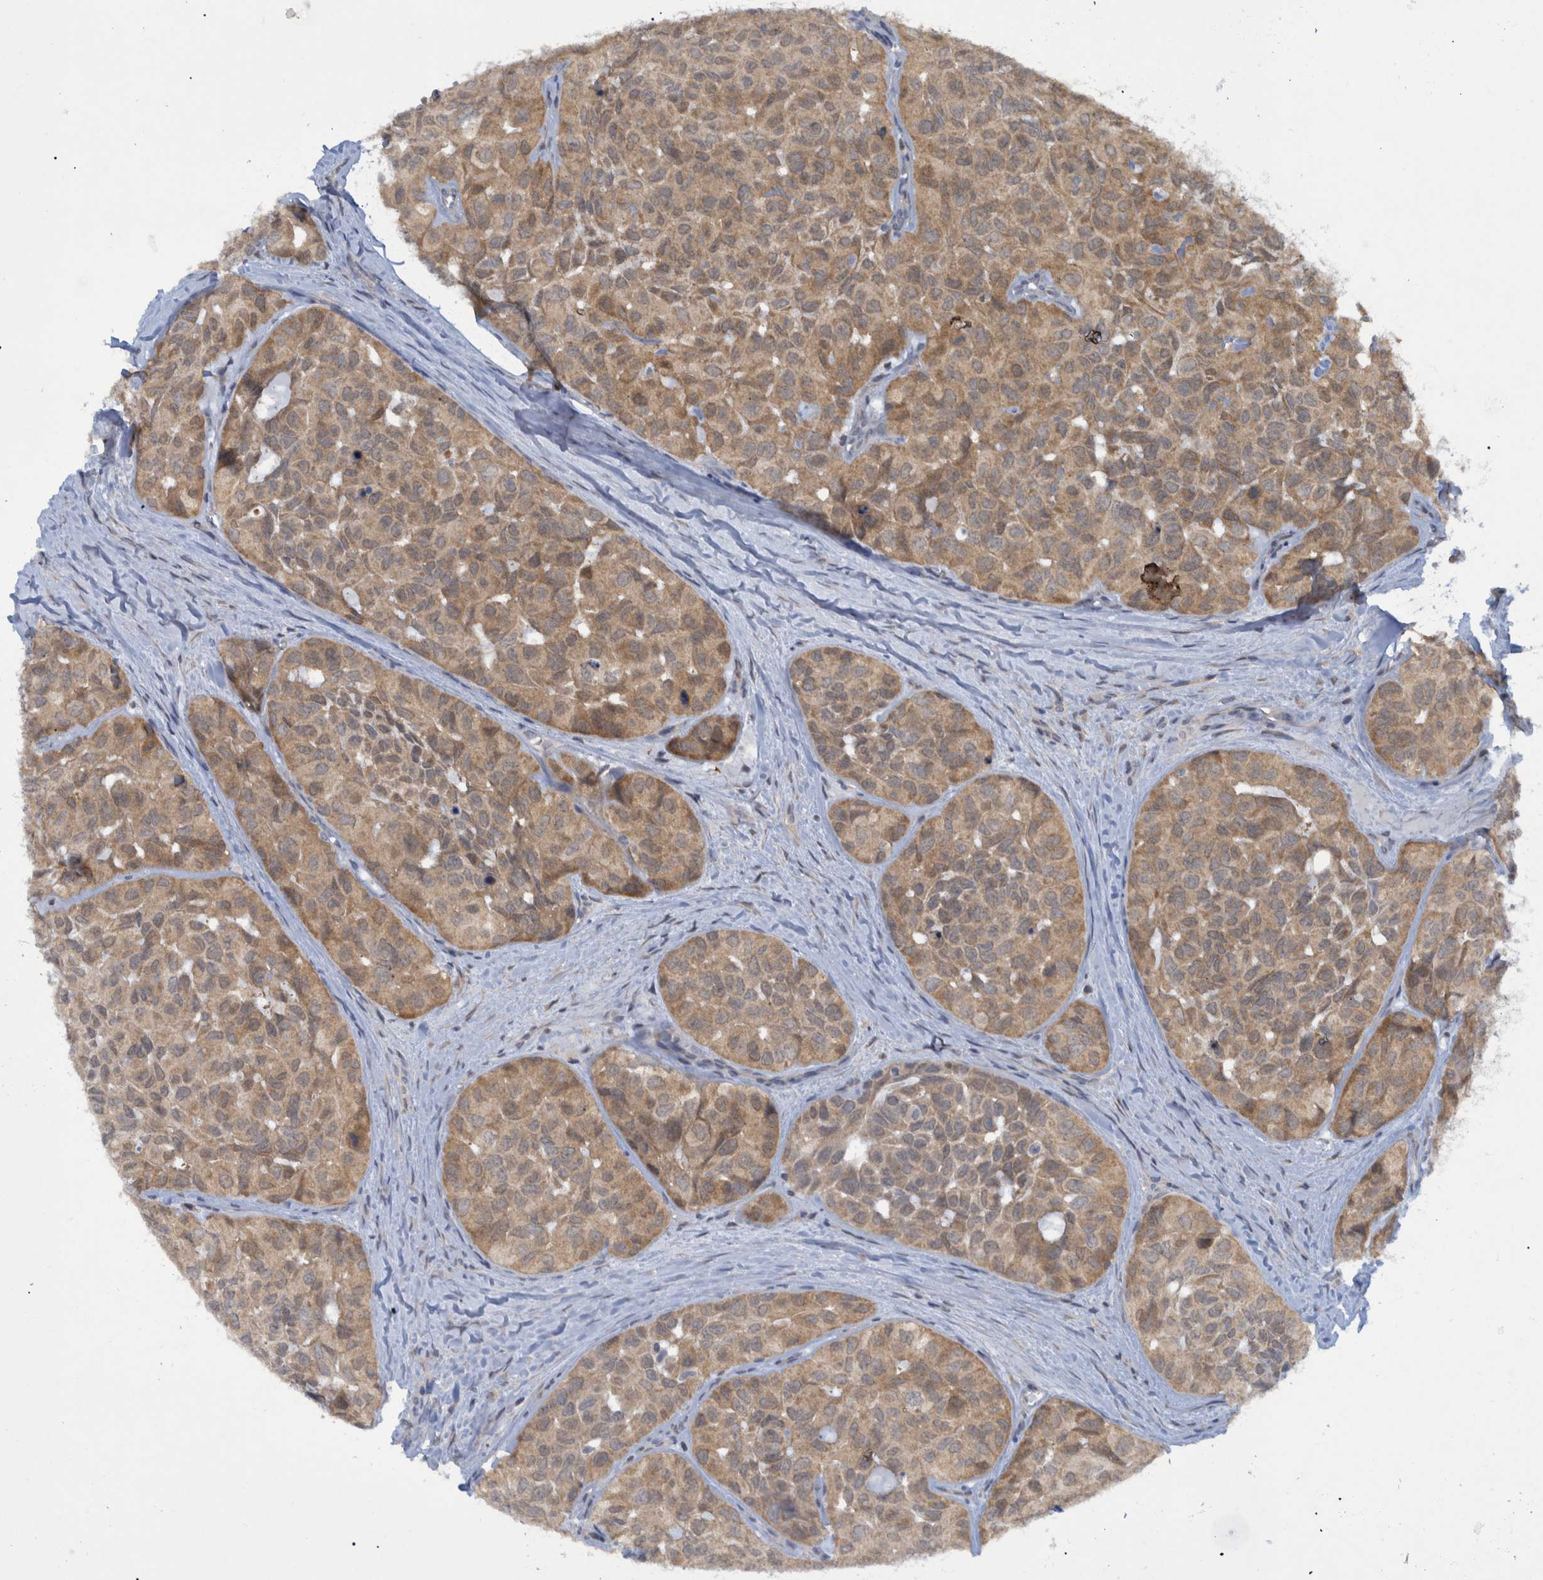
{"staining": {"intensity": "moderate", "quantity": ">75%", "location": "cytoplasmic/membranous"}, "tissue": "head and neck cancer", "cell_type": "Tumor cells", "image_type": "cancer", "snomed": [{"axis": "morphology", "description": "Adenocarcinoma, NOS"}, {"axis": "topography", "description": "Salivary gland, NOS"}, {"axis": "topography", "description": "Head-Neck"}], "caption": "Brown immunohistochemical staining in human head and neck cancer (adenocarcinoma) exhibits moderate cytoplasmic/membranous staining in about >75% of tumor cells. (DAB (3,3'-diaminobenzidine) IHC, brown staining for protein, blue staining for nuclei).", "gene": "PCYT2", "patient": {"sex": "female", "age": 76}}